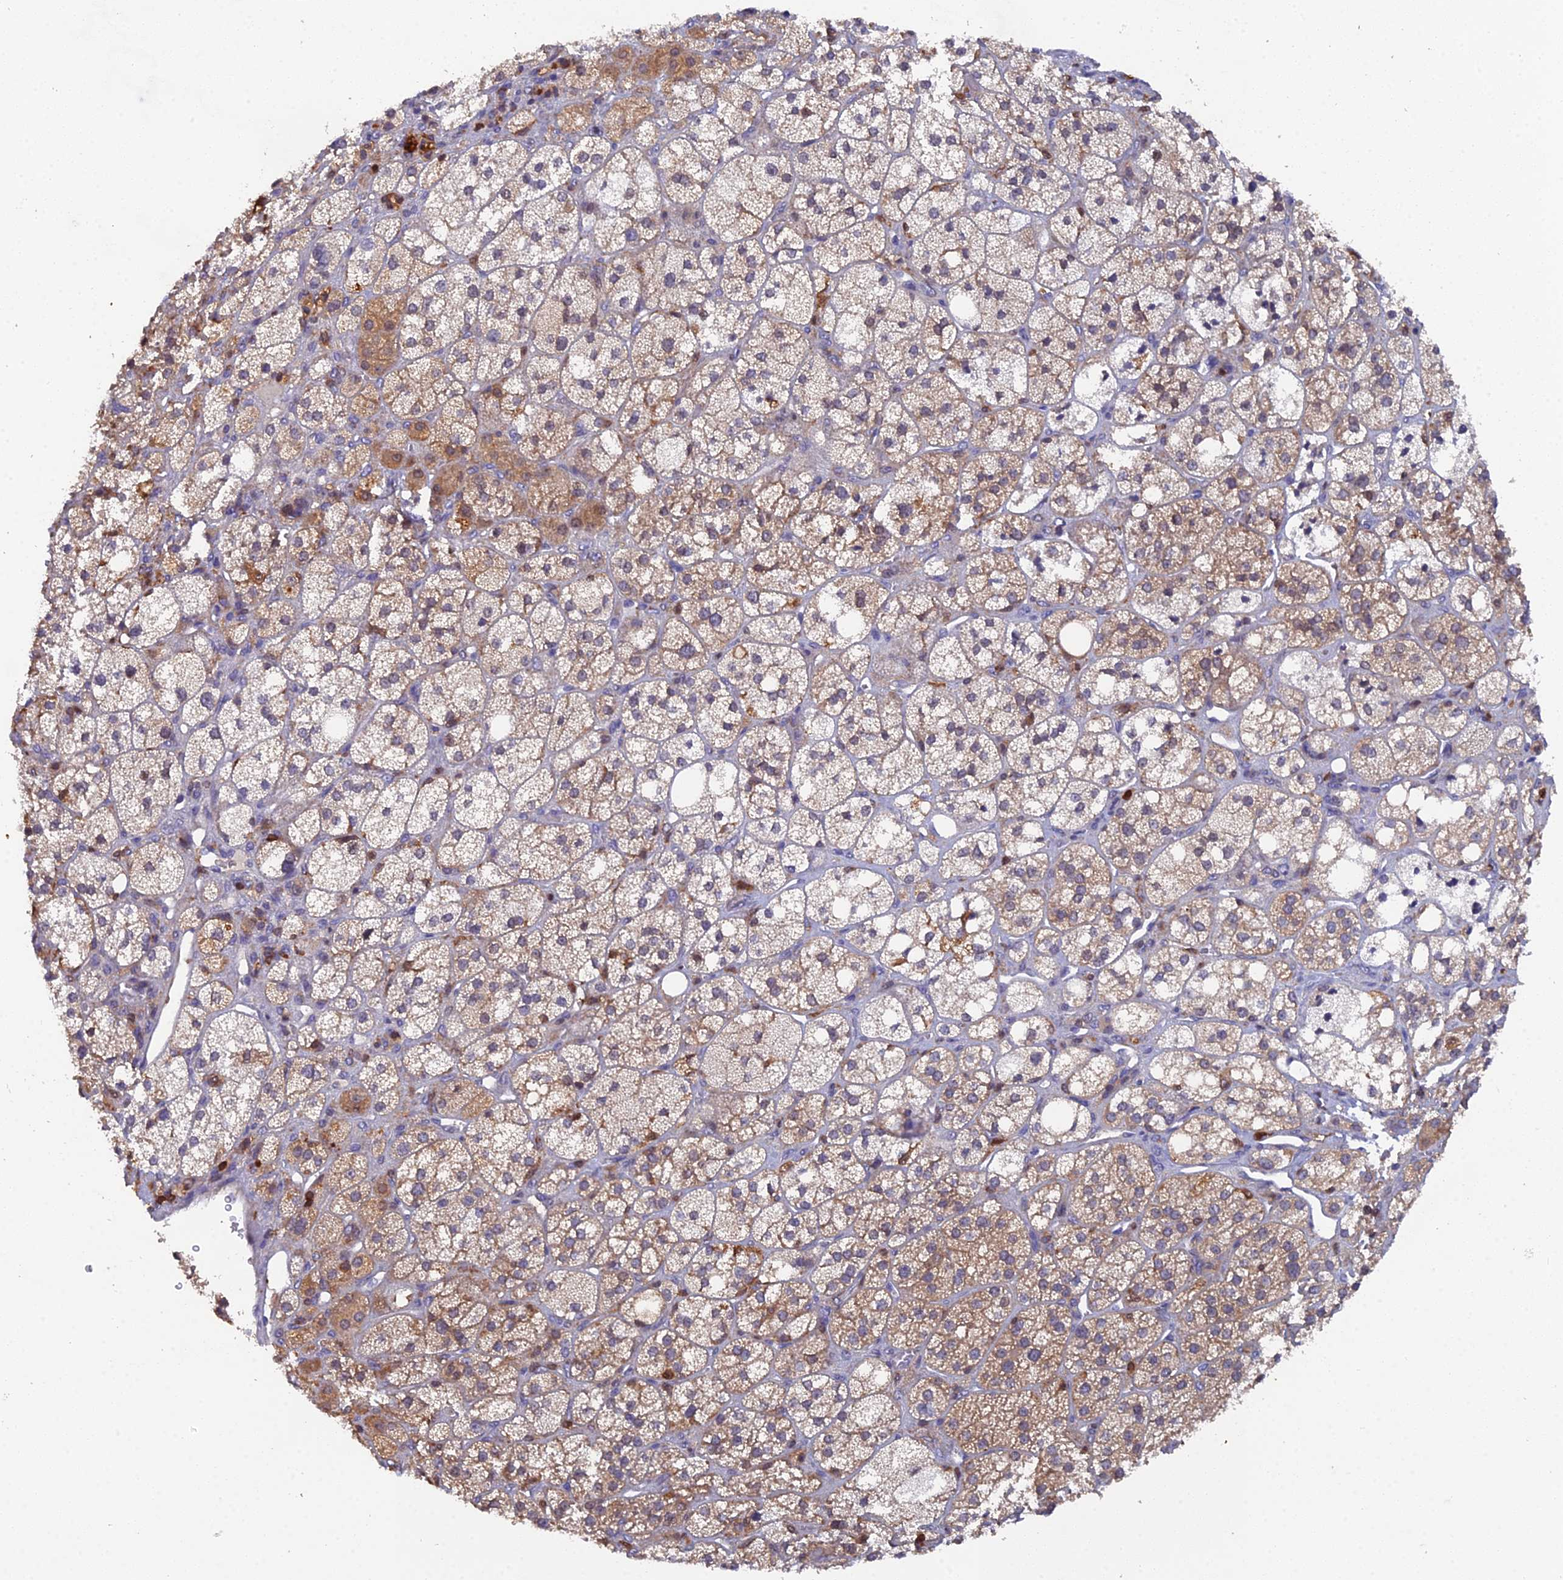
{"staining": {"intensity": "moderate", "quantity": "25%-75%", "location": "cytoplasmic/membranous,nuclear"}, "tissue": "adrenal gland", "cell_type": "Glandular cells", "image_type": "normal", "snomed": [{"axis": "morphology", "description": "Normal tissue, NOS"}, {"axis": "topography", "description": "Adrenal gland"}], "caption": "IHC (DAB) staining of normal human adrenal gland demonstrates moderate cytoplasmic/membranous,nuclear protein positivity in about 25%-75% of glandular cells. Using DAB (brown) and hematoxylin (blue) stains, captured at high magnification using brightfield microscopy.", "gene": "GALK2", "patient": {"sex": "male", "age": 61}}